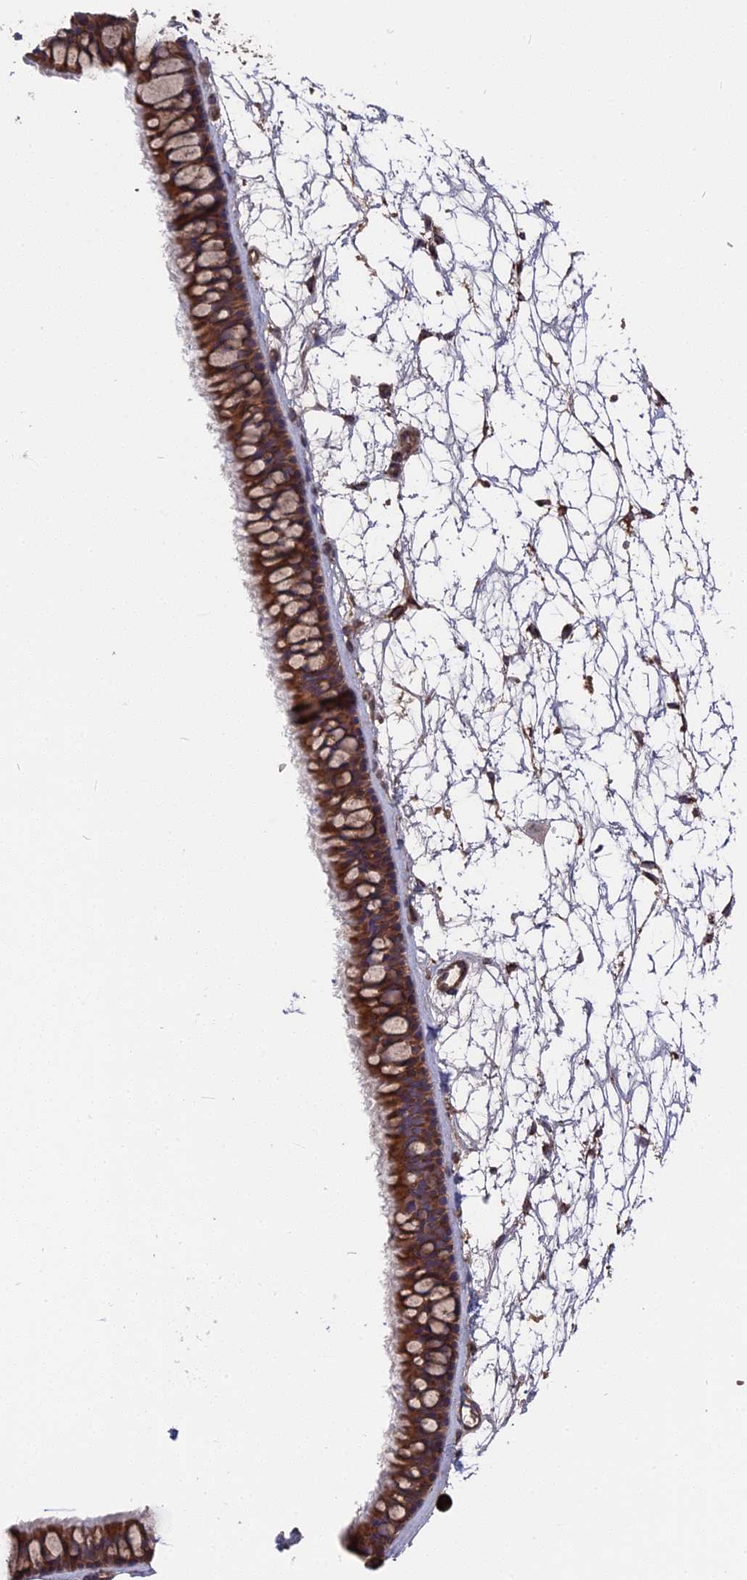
{"staining": {"intensity": "moderate", "quantity": ">75%", "location": "cytoplasmic/membranous"}, "tissue": "nasopharynx", "cell_type": "Respiratory epithelial cells", "image_type": "normal", "snomed": [{"axis": "morphology", "description": "Normal tissue, NOS"}, {"axis": "topography", "description": "Nasopharynx"}], "caption": "Immunohistochemical staining of unremarkable nasopharynx exhibits >75% levels of moderate cytoplasmic/membranous protein positivity in approximately >75% of respiratory epithelial cells.", "gene": "TELO2", "patient": {"sex": "male", "age": 64}}